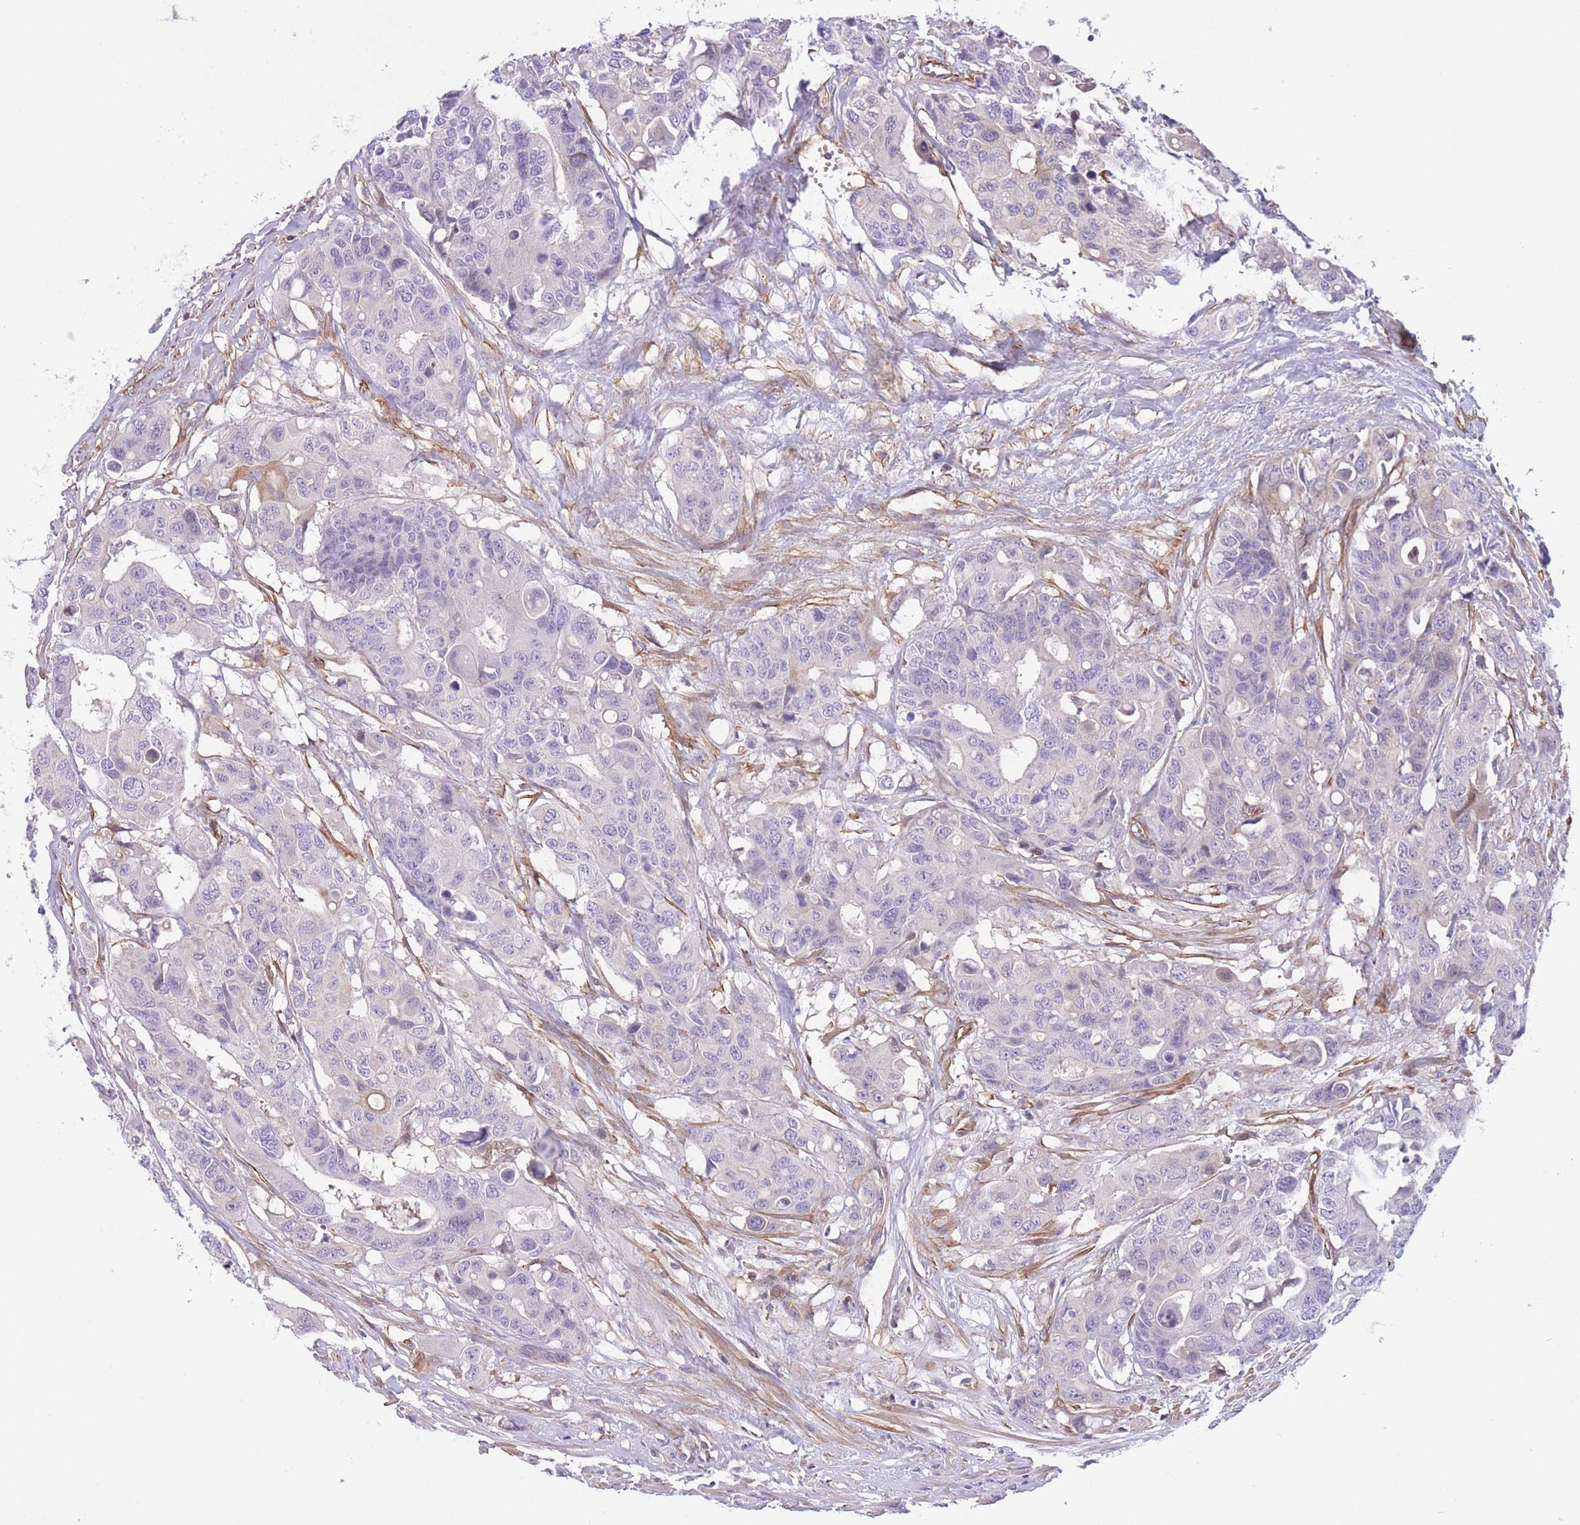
{"staining": {"intensity": "negative", "quantity": "none", "location": "none"}, "tissue": "colorectal cancer", "cell_type": "Tumor cells", "image_type": "cancer", "snomed": [{"axis": "morphology", "description": "Adenocarcinoma, NOS"}, {"axis": "topography", "description": "Colon"}], "caption": "Tumor cells are negative for protein expression in human colorectal adenocarcinoma.", "gene": "CDC25B", "patient": {"sex": "male", "age": 77}}